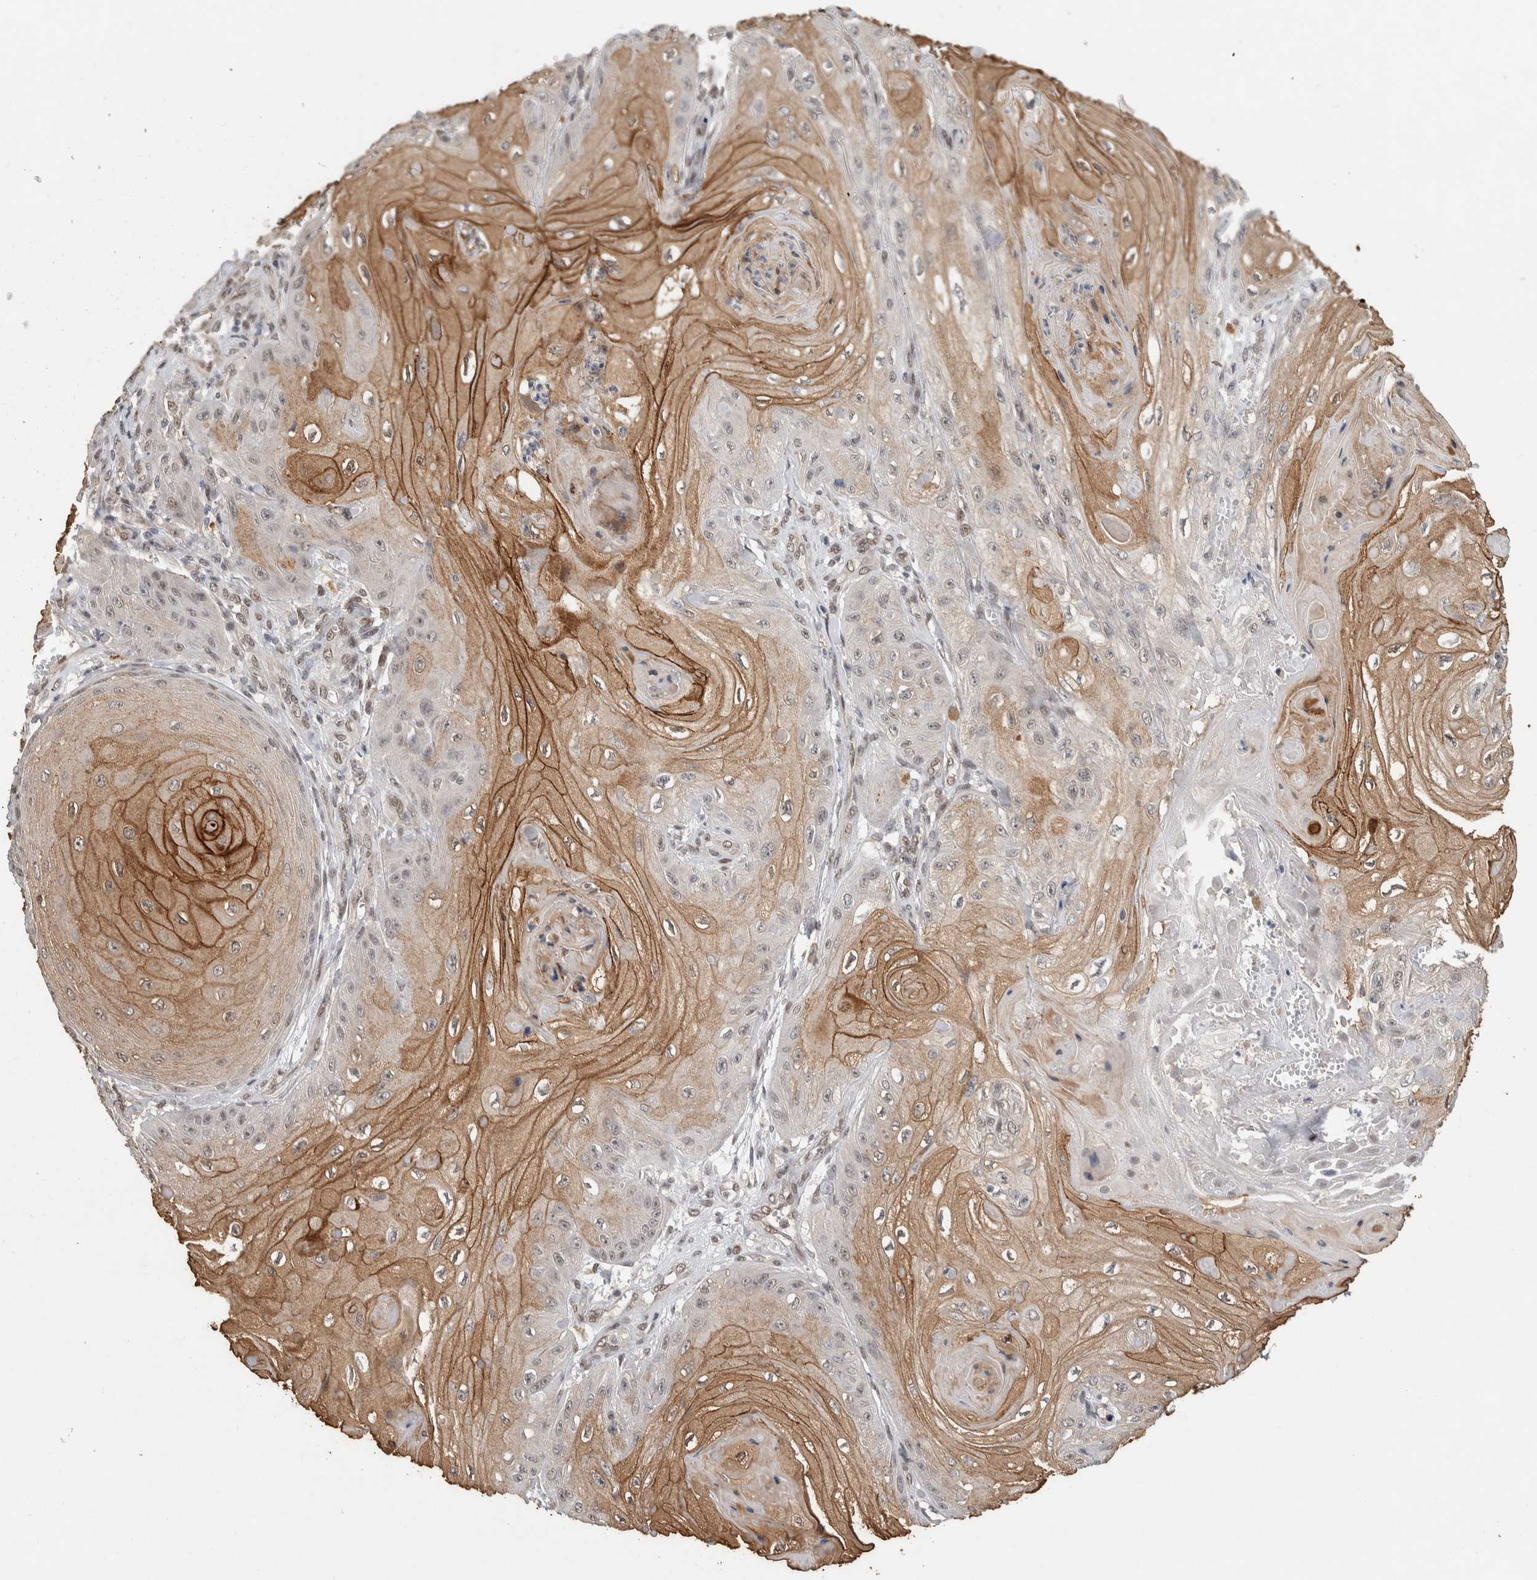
{"staining": {"intensity": "moderate", "quantity": "25%-75%", "location": "cytoplasmic/membranous"}, "tissue": "skin cancer", "cell_type": "Tumor cells", "image_type": "cancer", "snomed": [{"axis": "morphology", "description": "Squamous cell carcinoma, NOS"}, {"axis": "topography", "description": "Skin"}], "caption": "DAB immunohistochemical staining of skin squamous cell carcinoma displays moderate cytoplasmic/membranous protein staining in about 25%-75% of tumor cells.", "gene": "CYSRT1", "patient": {"sex": "male", "age": 74}}